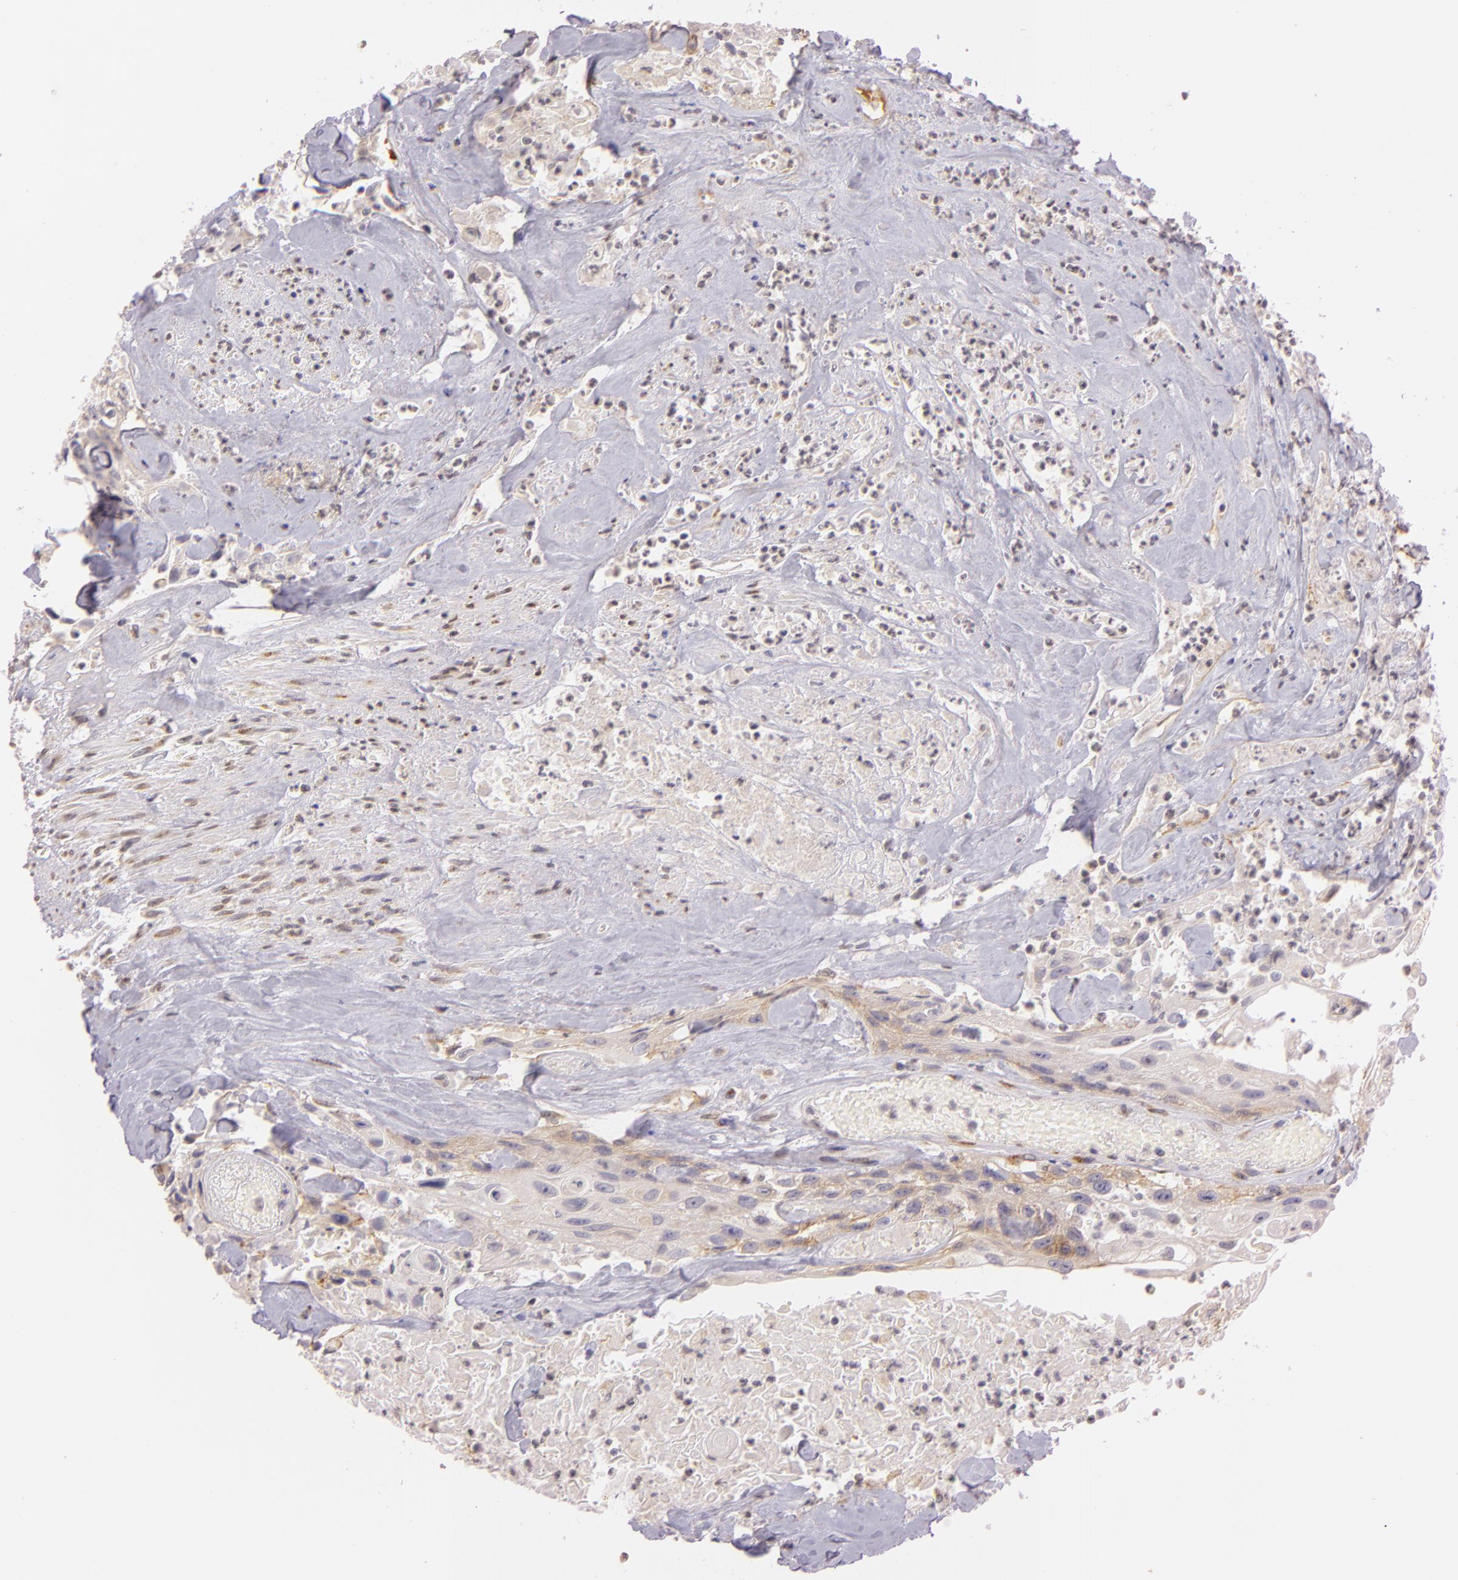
{"staining": {"intensity": "weak", "quantity": ">75%", "location": "cytoplasmic/membranous"}, "tissue": "urothelial cancer", "cell_type": "Tumor cells", "image_type": "cancer", "snomed": [{"axis": "morphology", "description": "Urothelial carcinoma, High grade"}, {"axis": "topography", "description": "Urinary bladder"}], "caption": "Weak cytoplasmic/membranous protein positivity is appreciated in approximately >75% of tumor cells in high-grade urothelial carcinoma. (DAB IHC with brightfield microscopy, high magnification).", "gene": "LGMN", "patient": {"sex": "female", "age": 84}}